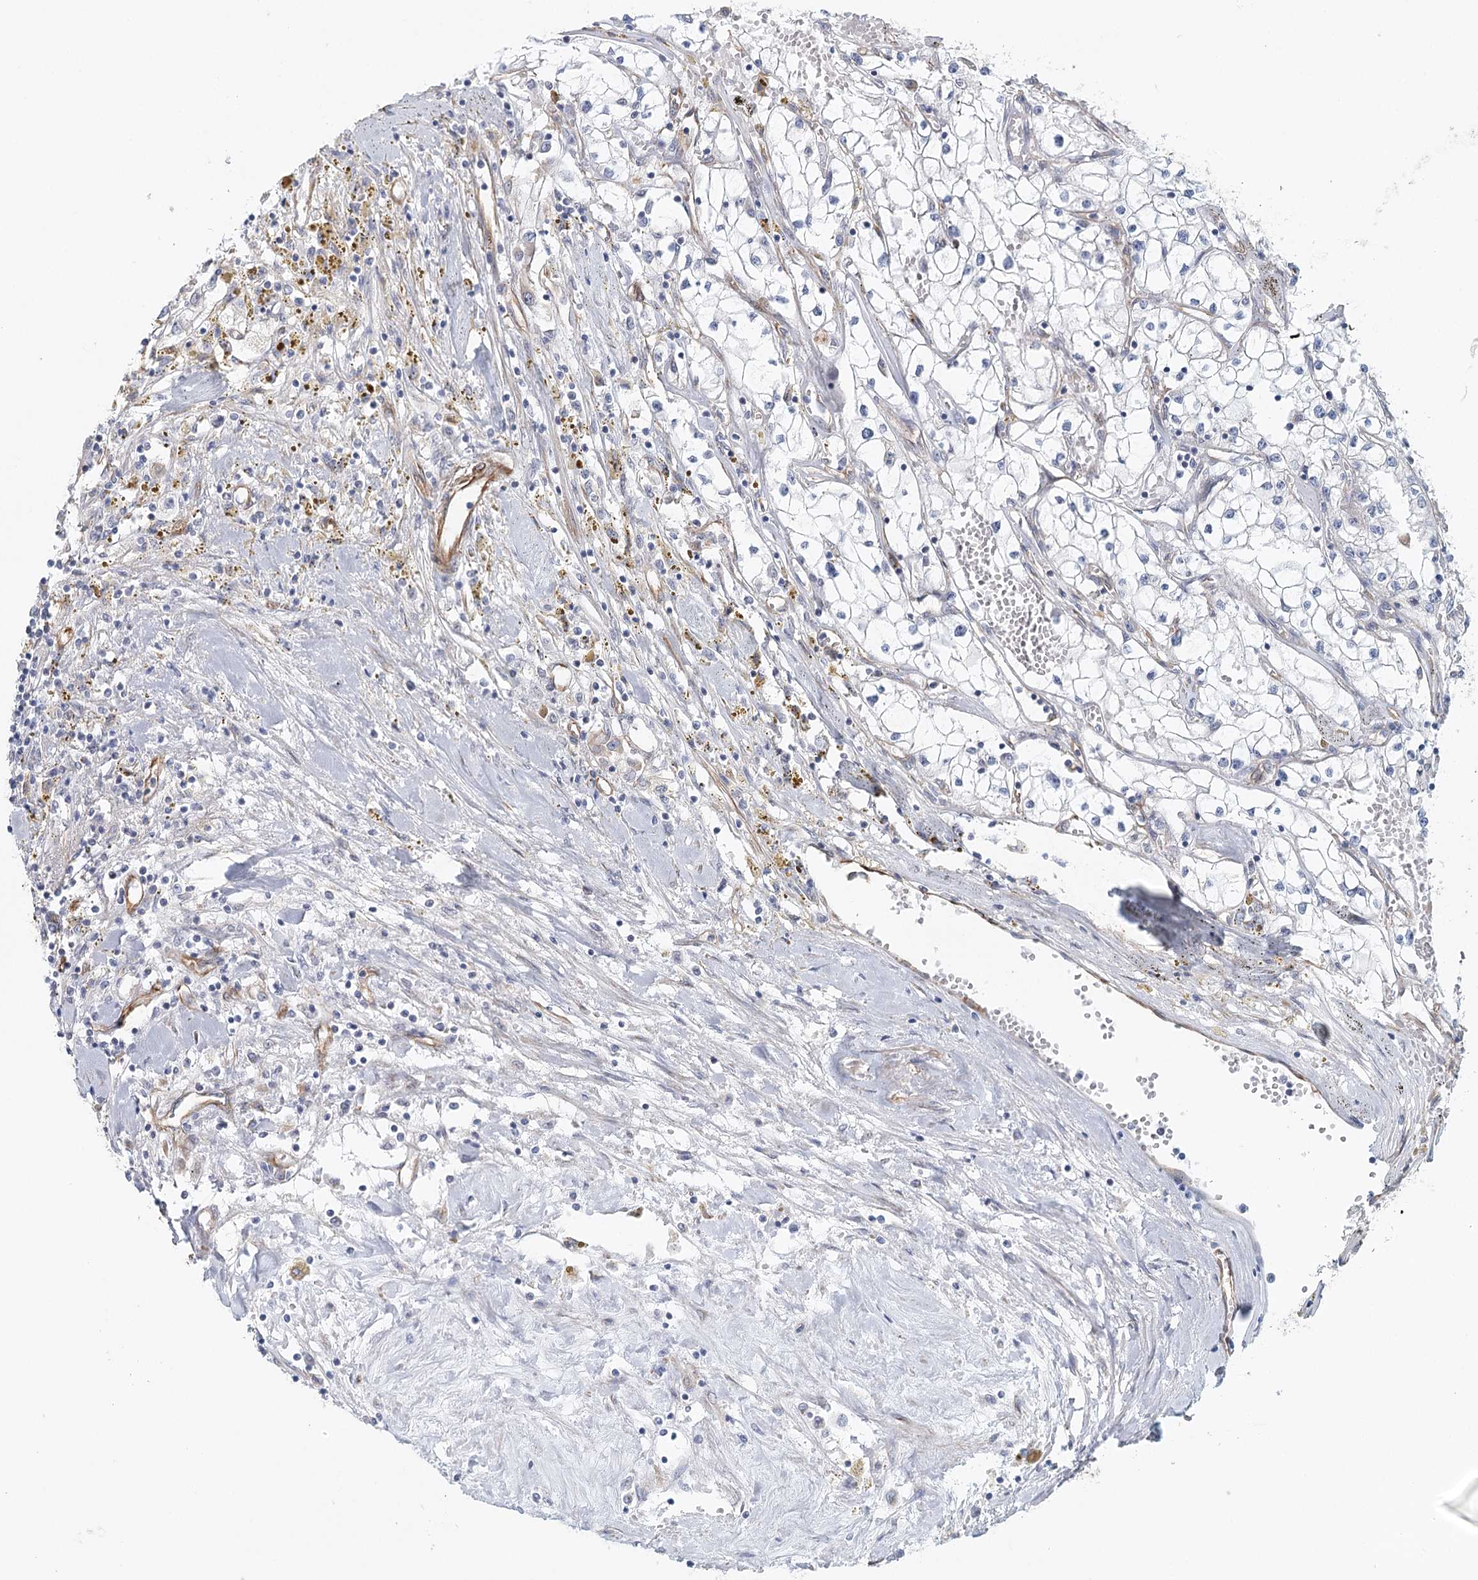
{"staining": {"intensity": "negative", "quantity": "none", "location": "none"}, "tissue": "renal cancer", "cell_type": "Tumor cells", "image_type": "cancer", "snomed": [{"axis": "morphology", "description": "Adenocarcinoma, NOS"}, {"axis": "topography", "description": "Kidney"}], "caption": "A high-resolution histopathology image shows IHC staining of adenocarcinoma (renal), which demonstrates no significant staining in tumor cells.", "gene": "SYNPO", "patient": {"sex": "male", "age": 56}}